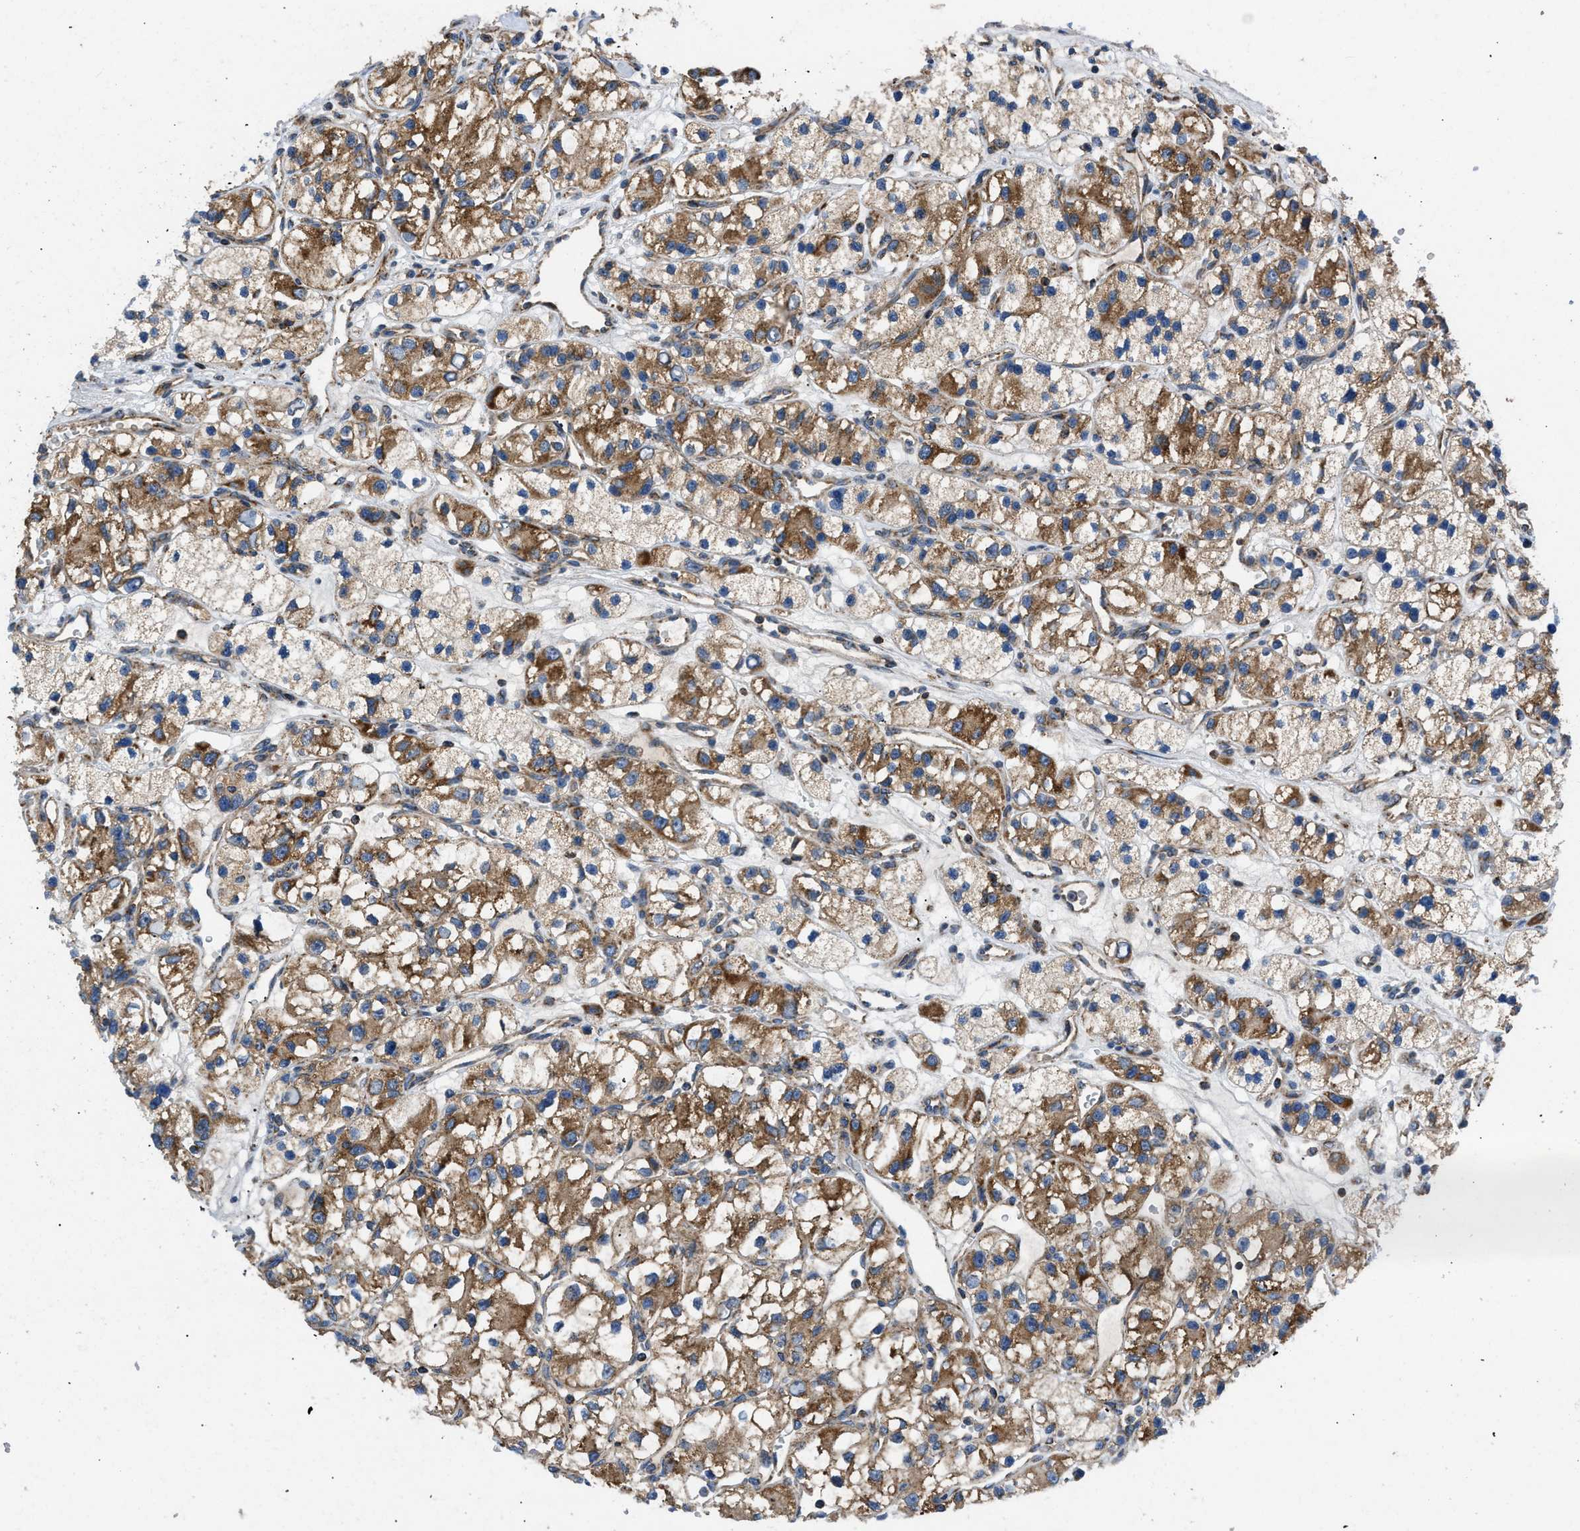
{"staining": {"intensity": "moderate", "quantity": ">75%", "location": "cytoplasmic/membranous"}, "tissue": "renal cancer", "cell_type": "Tumor cells", "image_type": "cancer", "snomed": [{"axis": "morphology", "description": "Adenocarcinoma, NOS"}, {"axis": "topography", "description": "Kidney"}], "caption": "There is medium levels of moderate cytoplasmic/membranous expression in tumor cells of renal adenocarcinoma, as demonstrated by immunohistochemical staining (brown color).", "gene": "OPTN", "patient": {"sex": "female", "age": 57}}